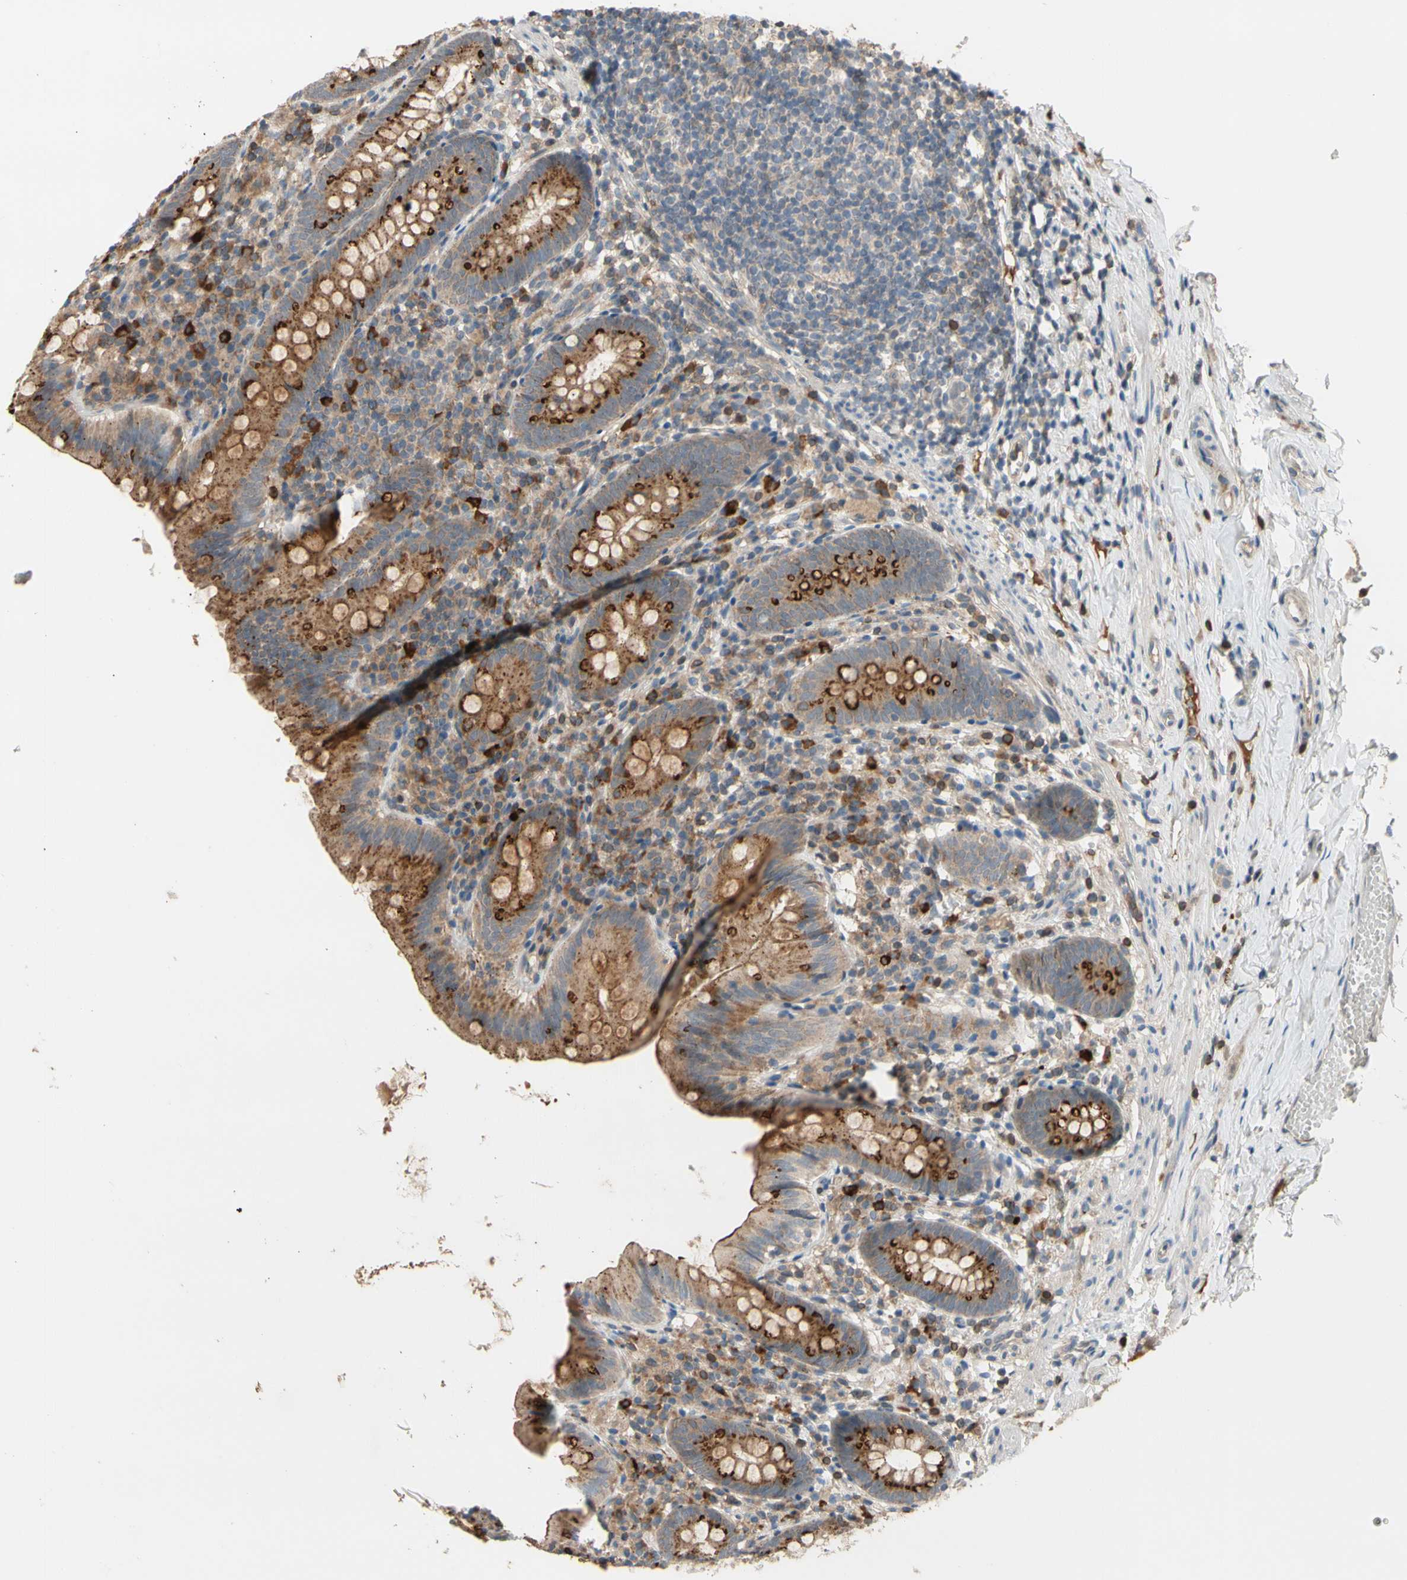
{"staining": {"intensity": "strong", "quantity": "25%-75%", "location": "cytoplasmic/membranous"}, "tissue": "appendix", "cell_type": "Glandular cells", "image_type": "normal", "snomed": [{"axis": "morphology", "description": "Normal tissue, NOS"}, {"axis": "topography", "description": "Appendix"}], "caption": "Immunohistochemistry (IHC) (DAB (3,3'-diaminobenzidine)) staining of normal human appendix demonstrates strong cytoplasmic/membranous protein expression in approximately 25%-75% of glandular cells. Nuclei are stained in blue.", "gene": "GALNT5", "patient": {"sex": "male", "age": 52}}